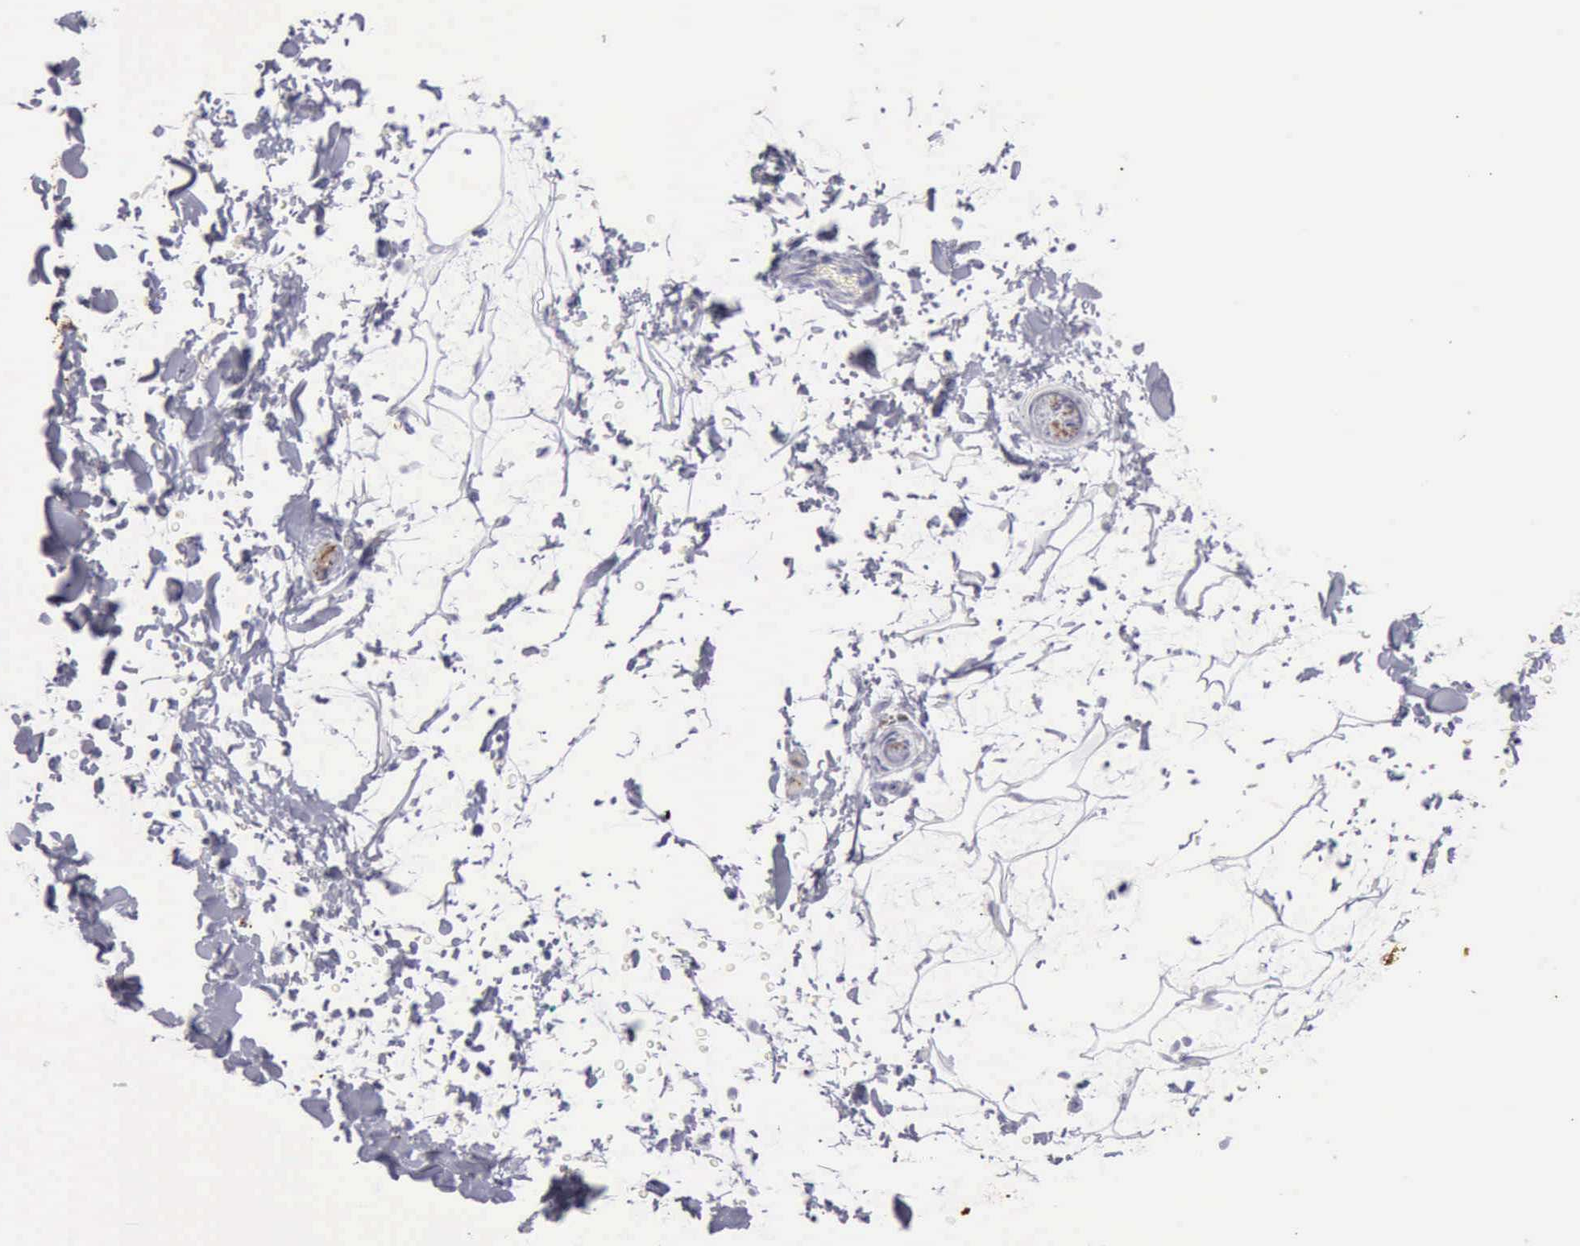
{"staining": {"intensity": "negative", "quantity": "none", "location": "none"}, "tissue": "adipose tissue", "cell_type": "Adipocytes", "image_type": "normal", "snomed": [{"axis": "morphology", "description": "Normal tissue, NOS"}, {"axis": "topography", "description": "Soft tissue"}], "caption": "A histopathology image of adipose tissue stained for a protein exhibits no brown staining in adipocytes. Nuclei are stained in blue.", "gene": "NCAM1", "patient": {"sex": "male", "age": 72}}